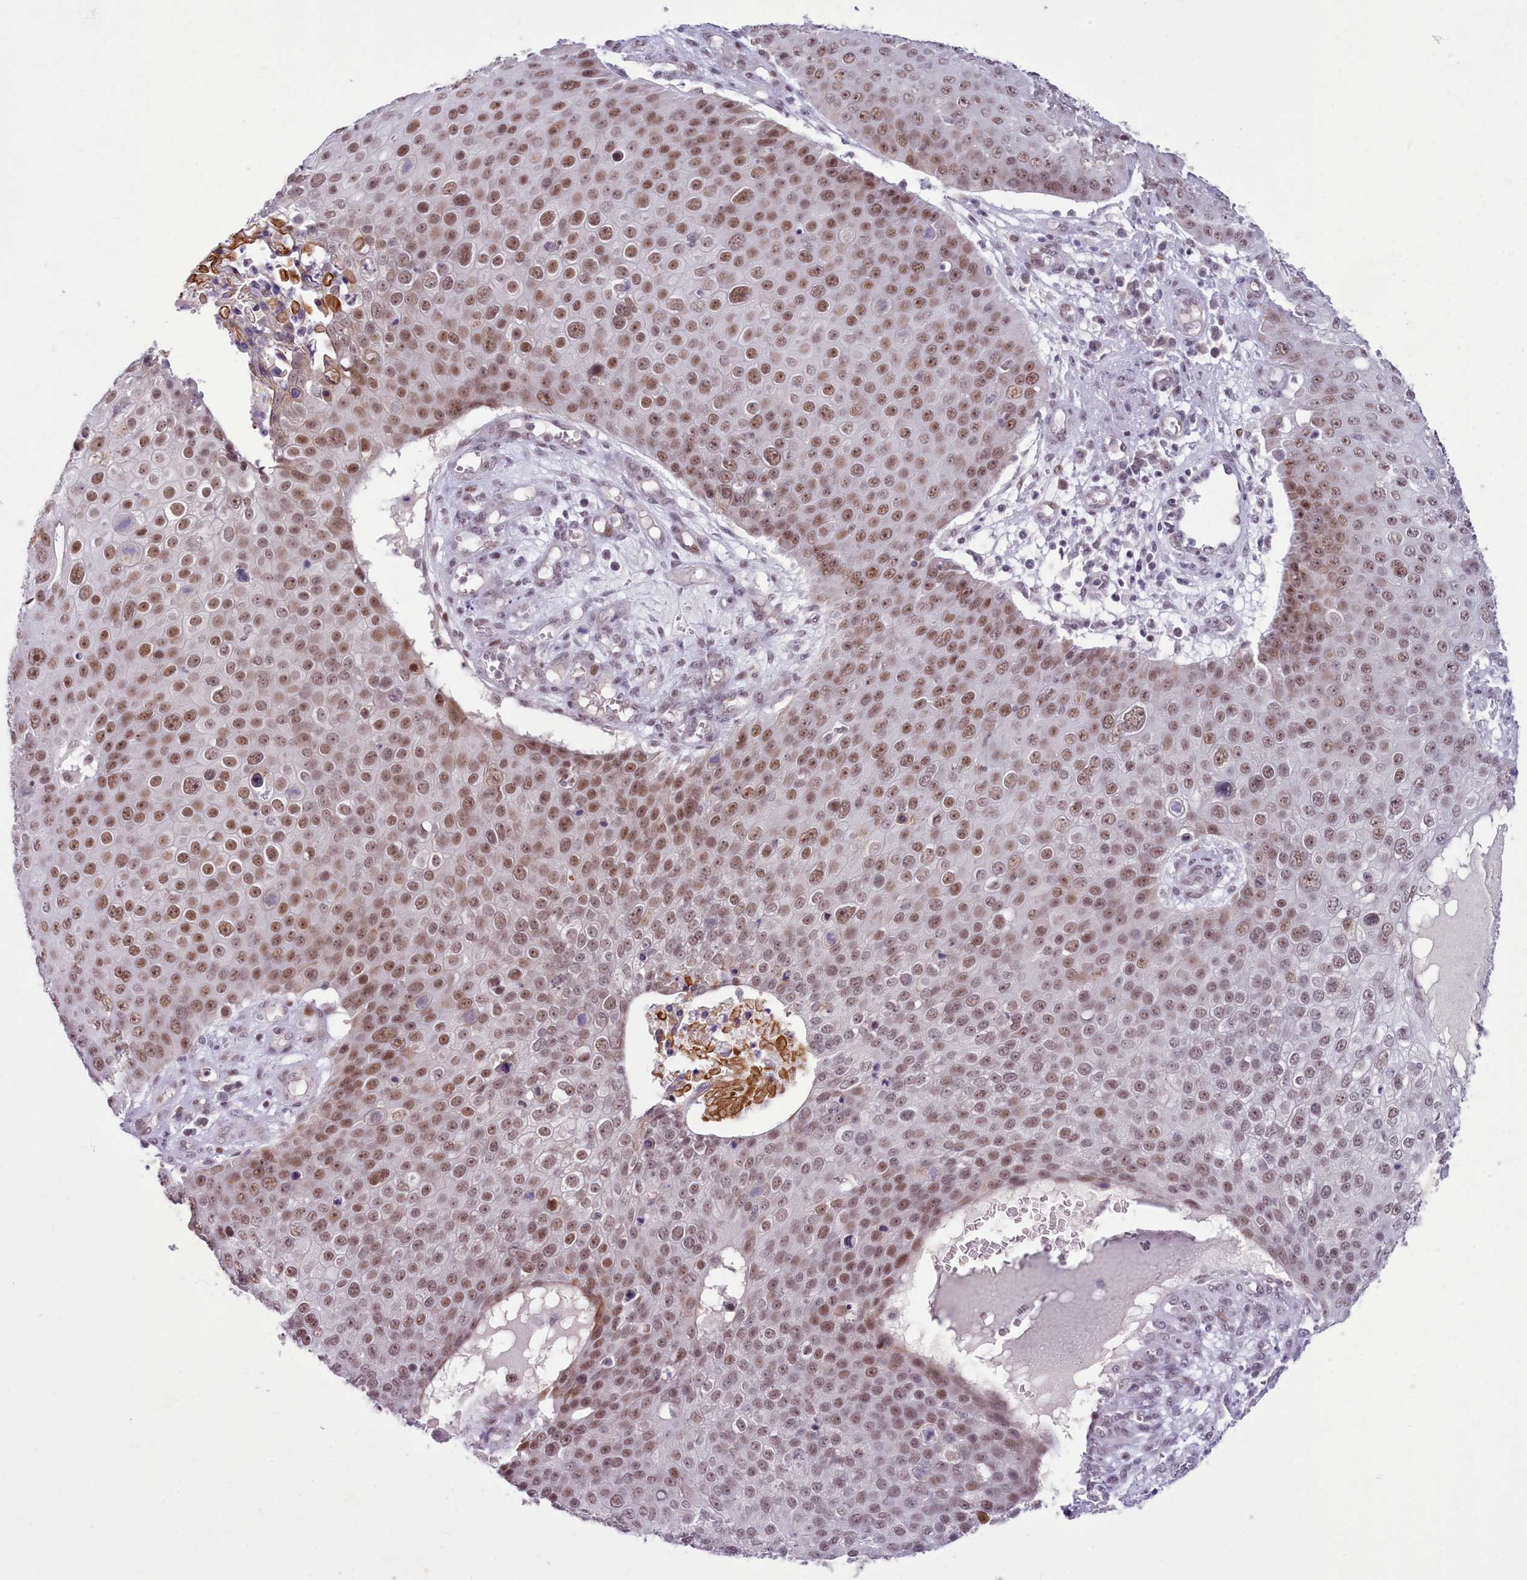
{"staining": {"intensity": "moderate", "quantity": ">75%", "location": "nuclear"}, "tissue": "skin cancer", "cell_type": "Tumor cells", "image_type": "cancer", "snomed": [{"axis": "morphology", "description": "Squamous cell carcinoma, NOS"}, {"axis": "topography", "description": "Skin"}], "caption": "Moderate nuclear staining is appreciated in about >75% of tumor cells in skin cancer (squamous cell carcinoma).", "gene": "RFX1", "patient": {"sex": "male", "age": 71}}